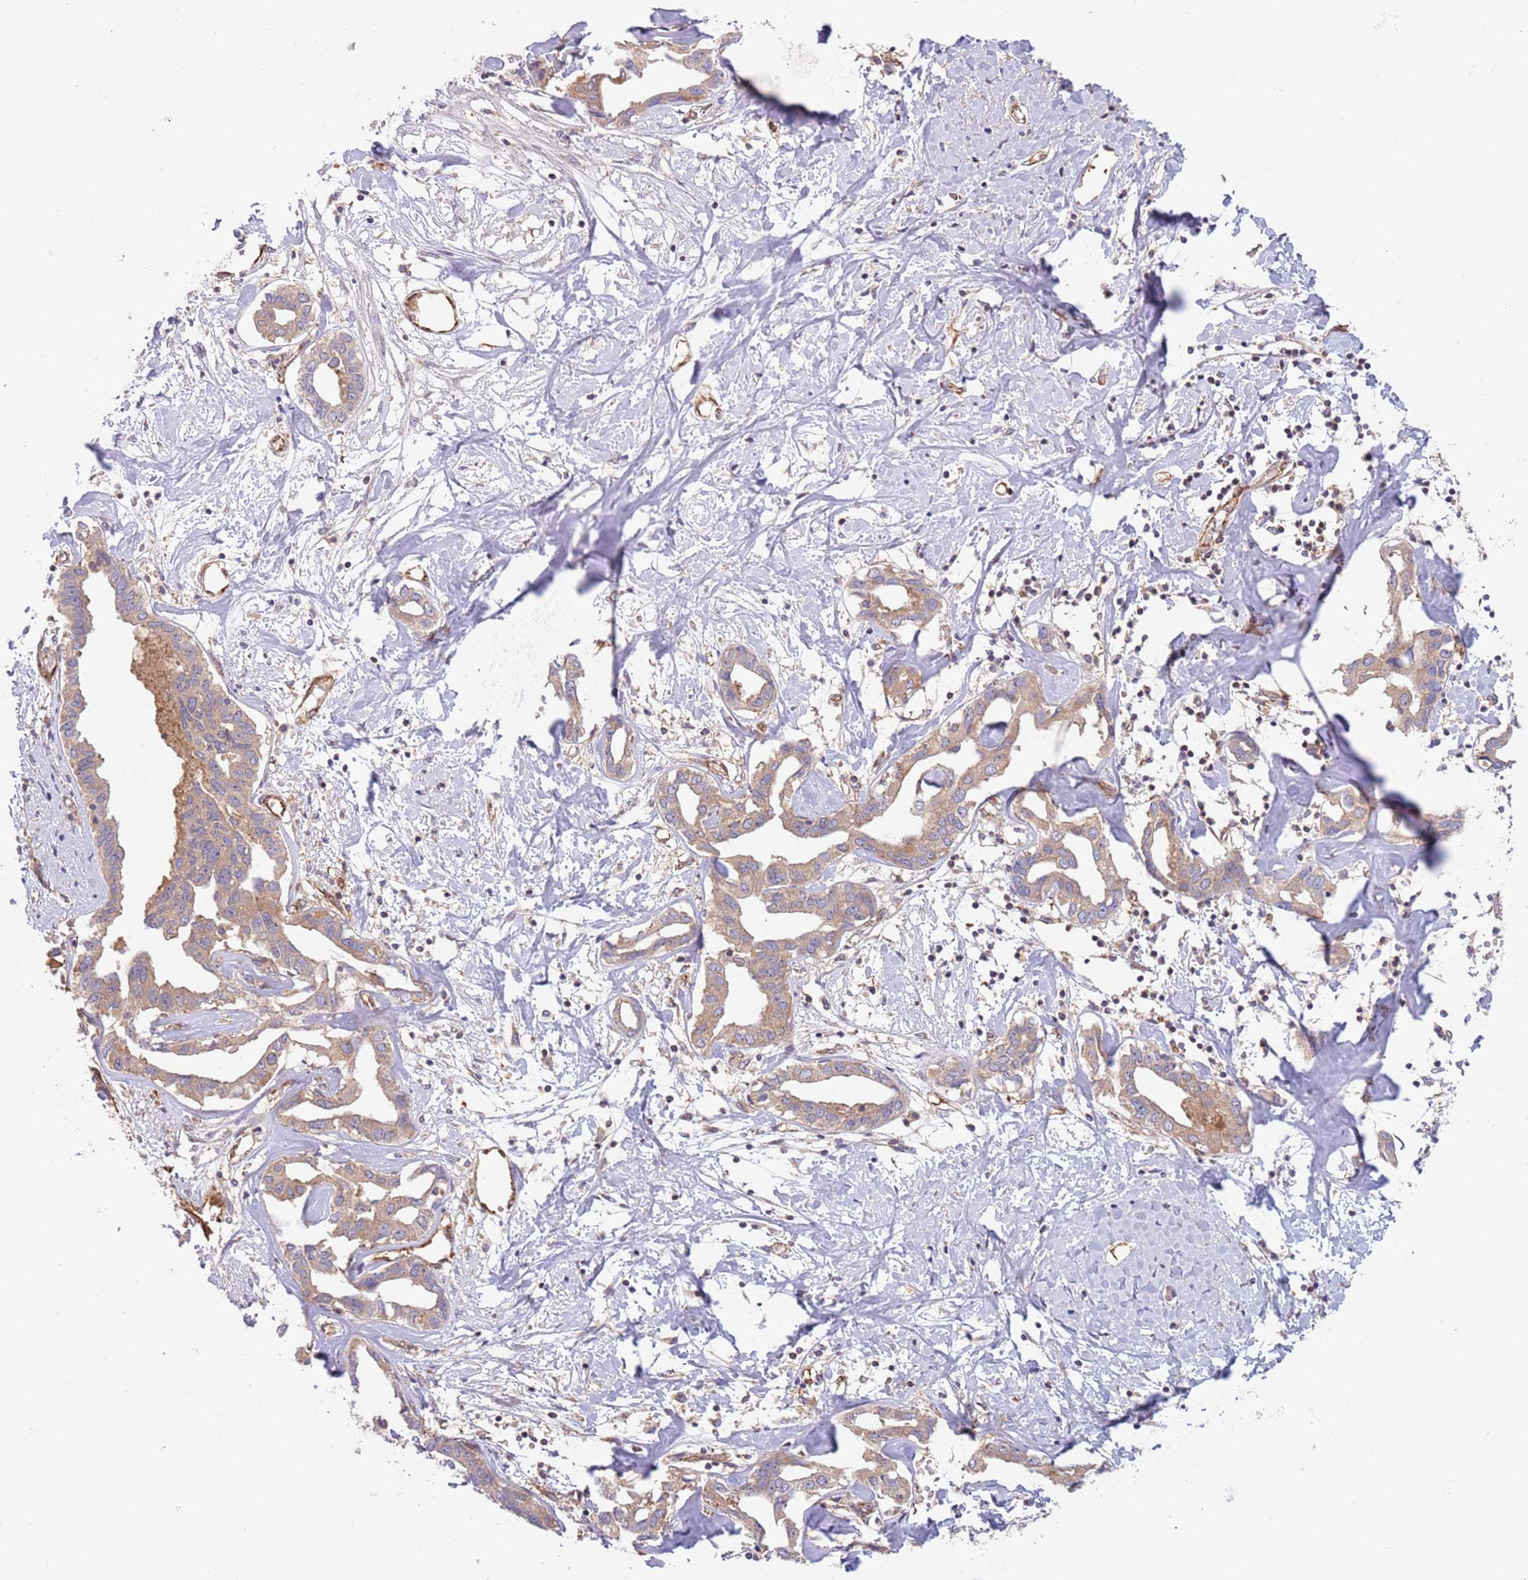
{"staining": {"intensity": "weak", "quantity": "25%-75%", "location": "cytoplasmic/membranous"}, "tissue": "liver cancer", "cell_type": "Tumor cells", "image_type": "cancer", "snomed": [{"axis": "morphology", "description": "Cholangiocarcinoma"}, {"axis": "topography", "description": "Liver"}], "caption": "The immunohistochemical stain highlights weak cytoplasmic/membranous positivity in tumor cells of liver cancer (cholangiocarcinoma) tissue.", "gene": "GUK1", "patient": {"sex": "male", "age": 59}}